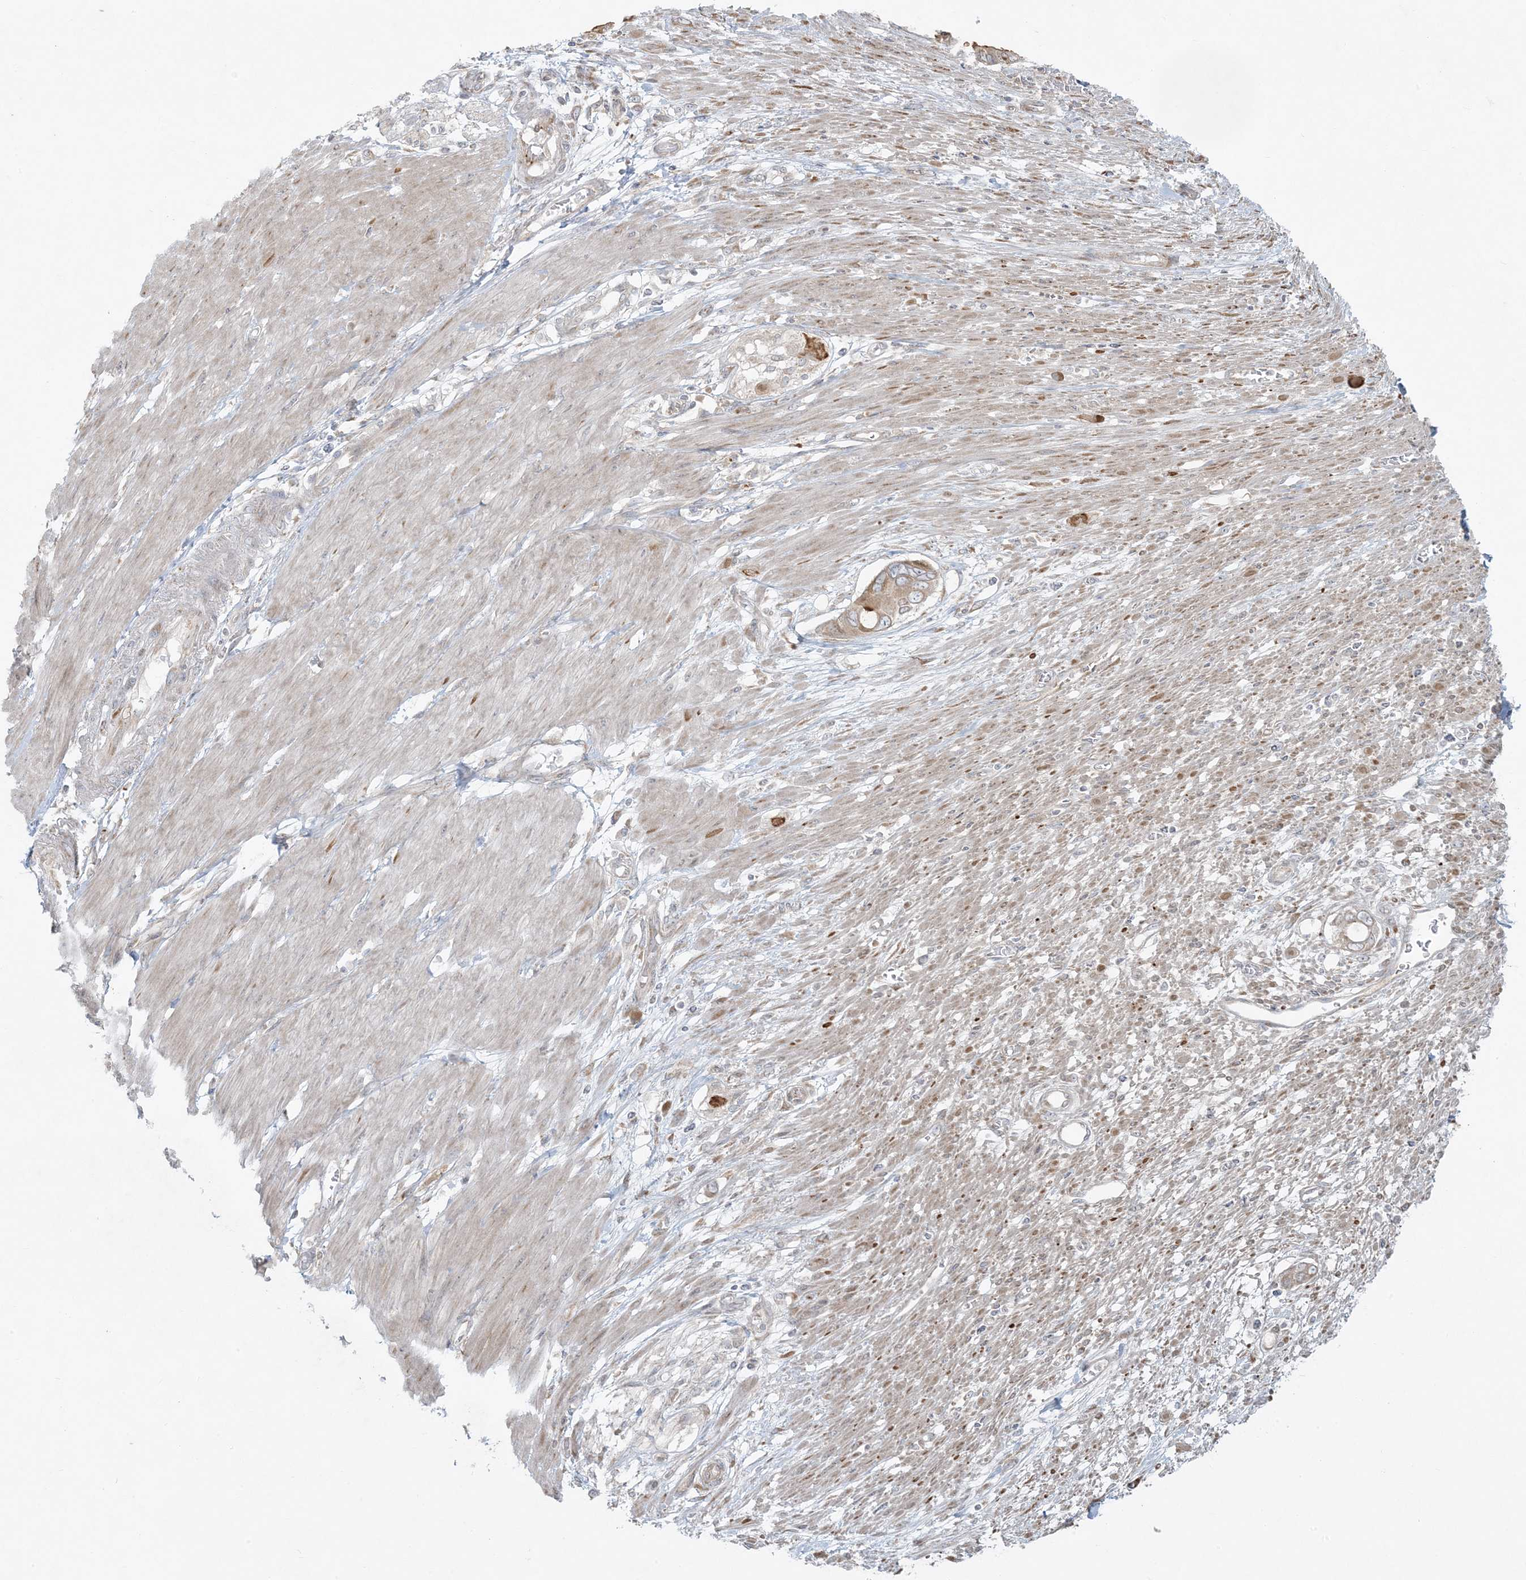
{"staining": {"intensity": "weak", "quantity": ">75%", "location": "cytoplasmic/membranous"}, "tissue": "pancreatic cancer", "cell_type": "Tumor cells", "image_type": "cancer", "snomed": [{"axis": "morphology", "description": "Adenocarcinoma, NOS"}, {"axis": "topography", "description": "Pancreas"}], "caption": "This is a micrograph of IHC staining of pancreatic cancer (adenocarcinoma), which shows weak positivity in the cytoplasmic/membranous of tumor cells.", "gene": "ZNF263", "patient": {"sex": "male", "age": 68}}